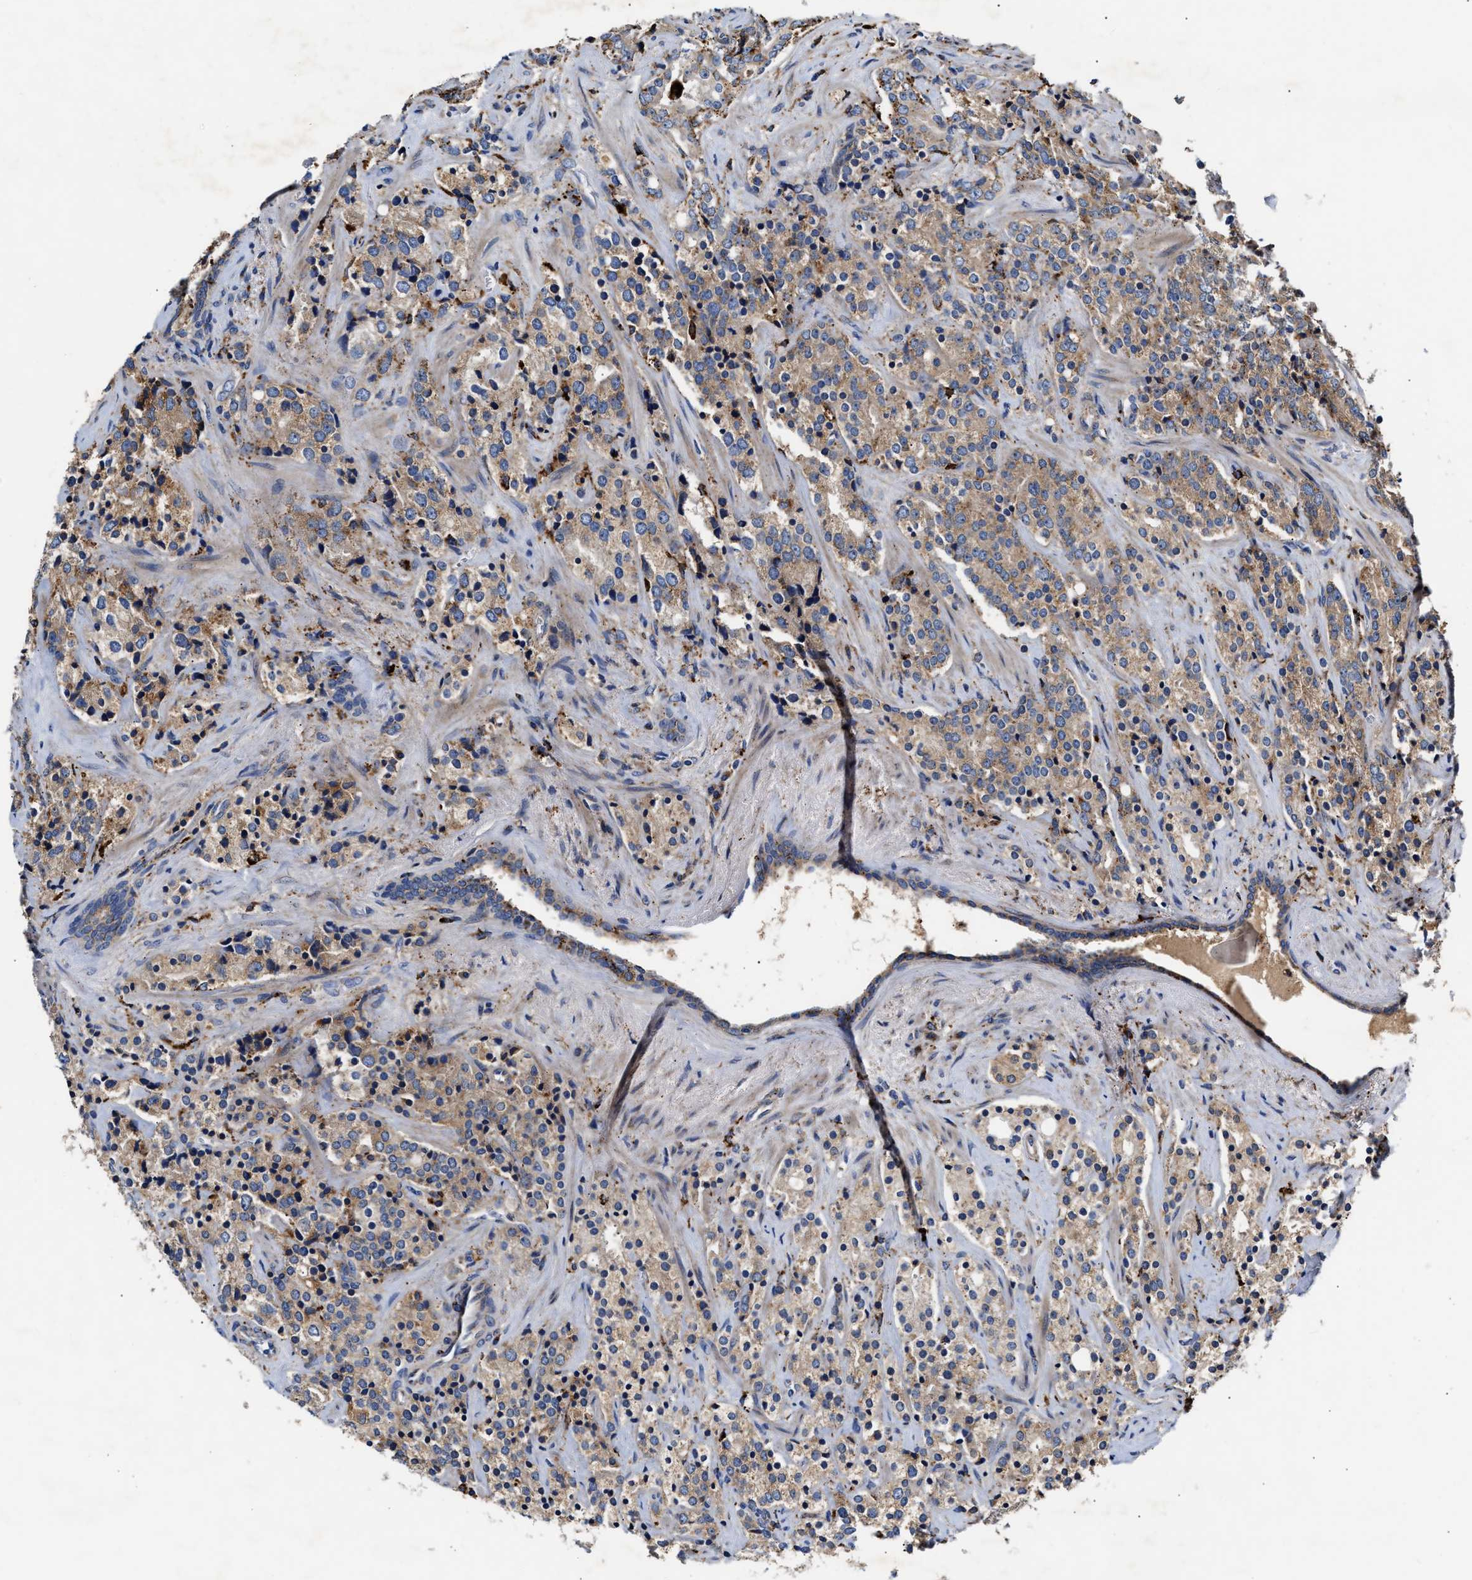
{"staining": {"intensity": "moderate", "quantity": ">75%", "location": "cytoplasmic/membranous"}, "tissue": "prostate cancer", "cell_type": "Tumor cells", "image_type": "cancer", "snomed": [{"axis": "morphology", "description": "Adenocarcinoma, High grade"}, {"axis": "topography", "description": "Prostate"}], "caption": "Prostate high-grade adenocarcinoma stained with a protein marker displays moderate staining in tumor cells.", "gene": "CCDC146", "patient": {"sex": "male", "age": 71}}